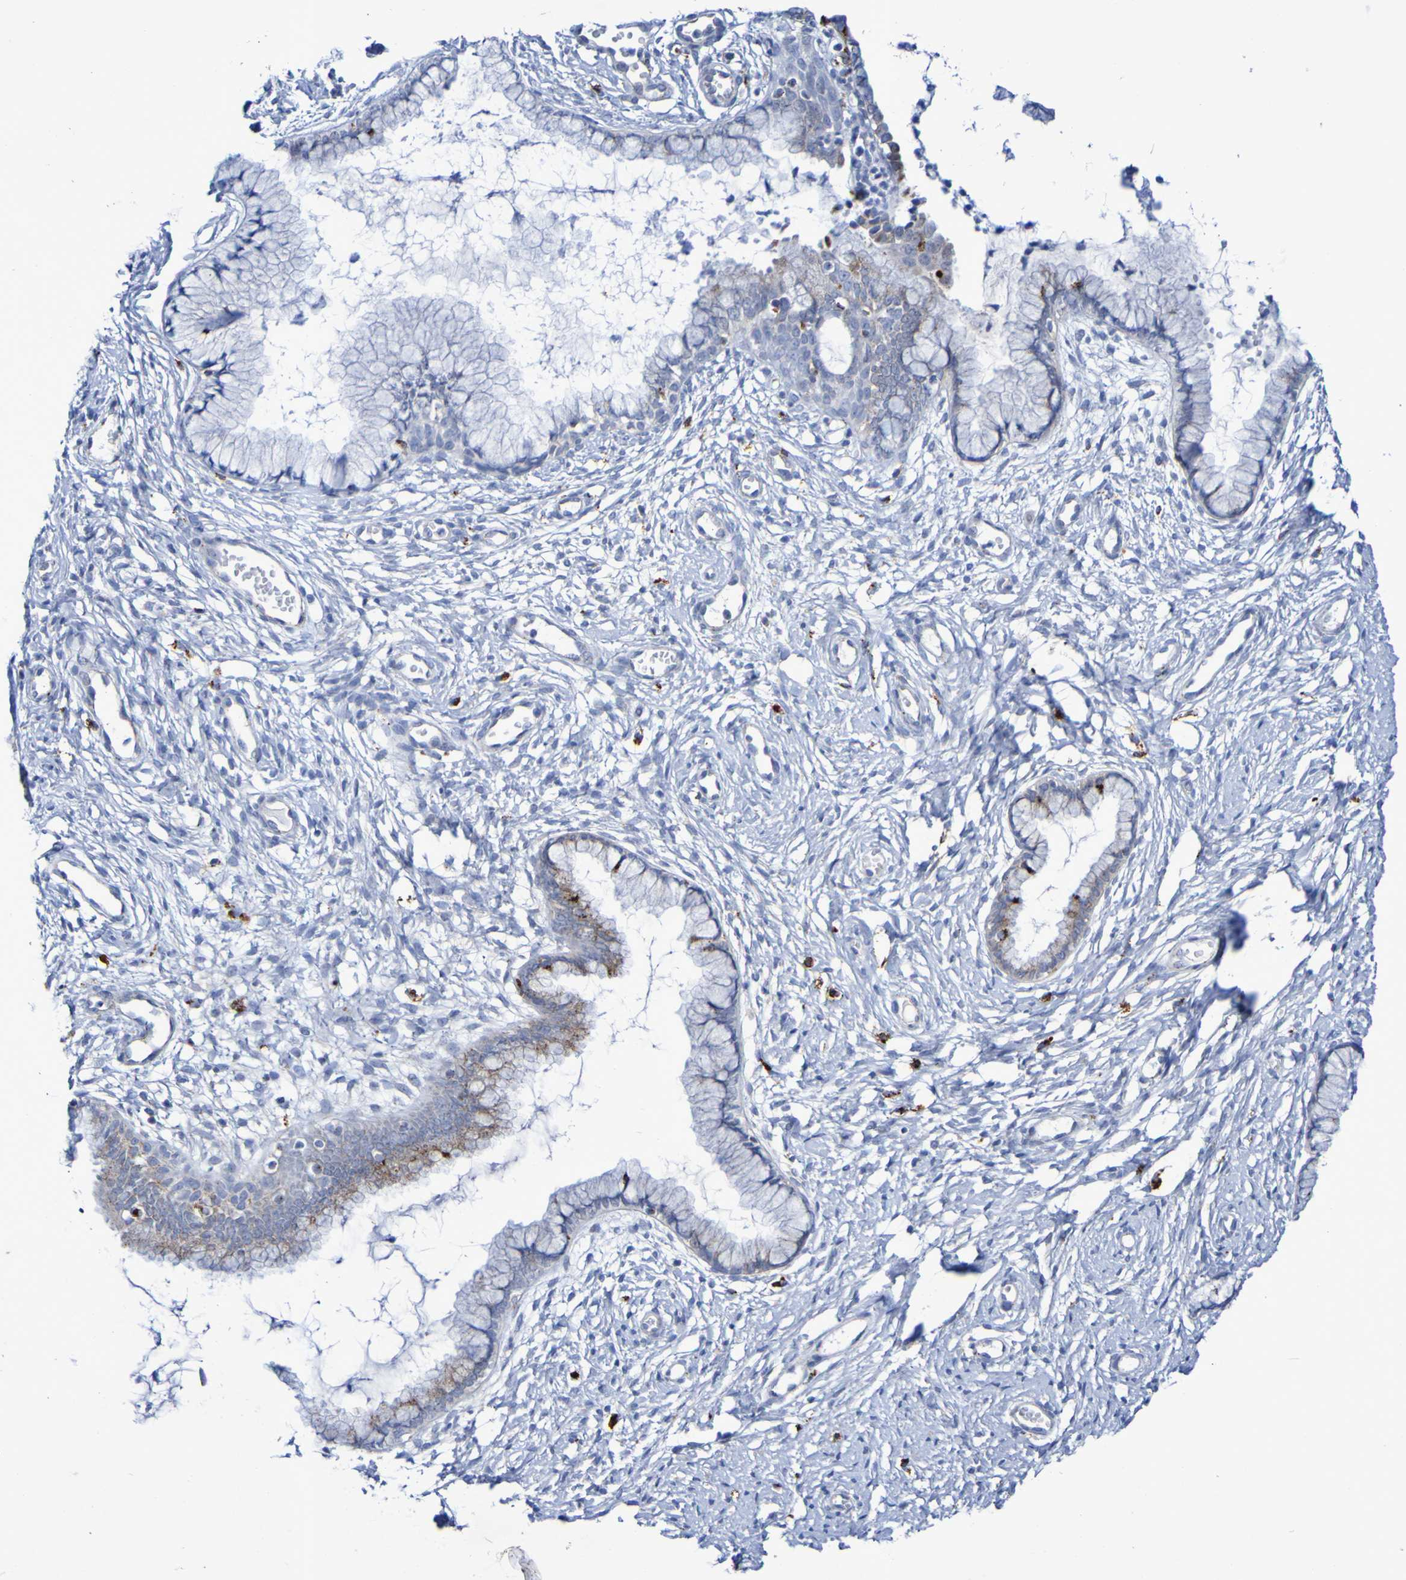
{"staining": {"intensity": "moderate", "quantity": "<25%", "location": "cytoplasmic/membranous"}, "tissue": "cervix", "cell_type": "Glandular cells", "image_type": "normal", "snomed": [{"axis": "morphology", "description": "Normal tissue, NOS"}, {"axis": "topography", "description": "Cervix"}], "caption": "Cervix stained with DAB (3,3'-diaminobenzidine) immunohistochemistry reveals low levels of moderate cytoplasmic/membranous expression in about <25% of glandular cells.", "gene": "TPH1", "patient": {"sex": "female", "age": 65}}